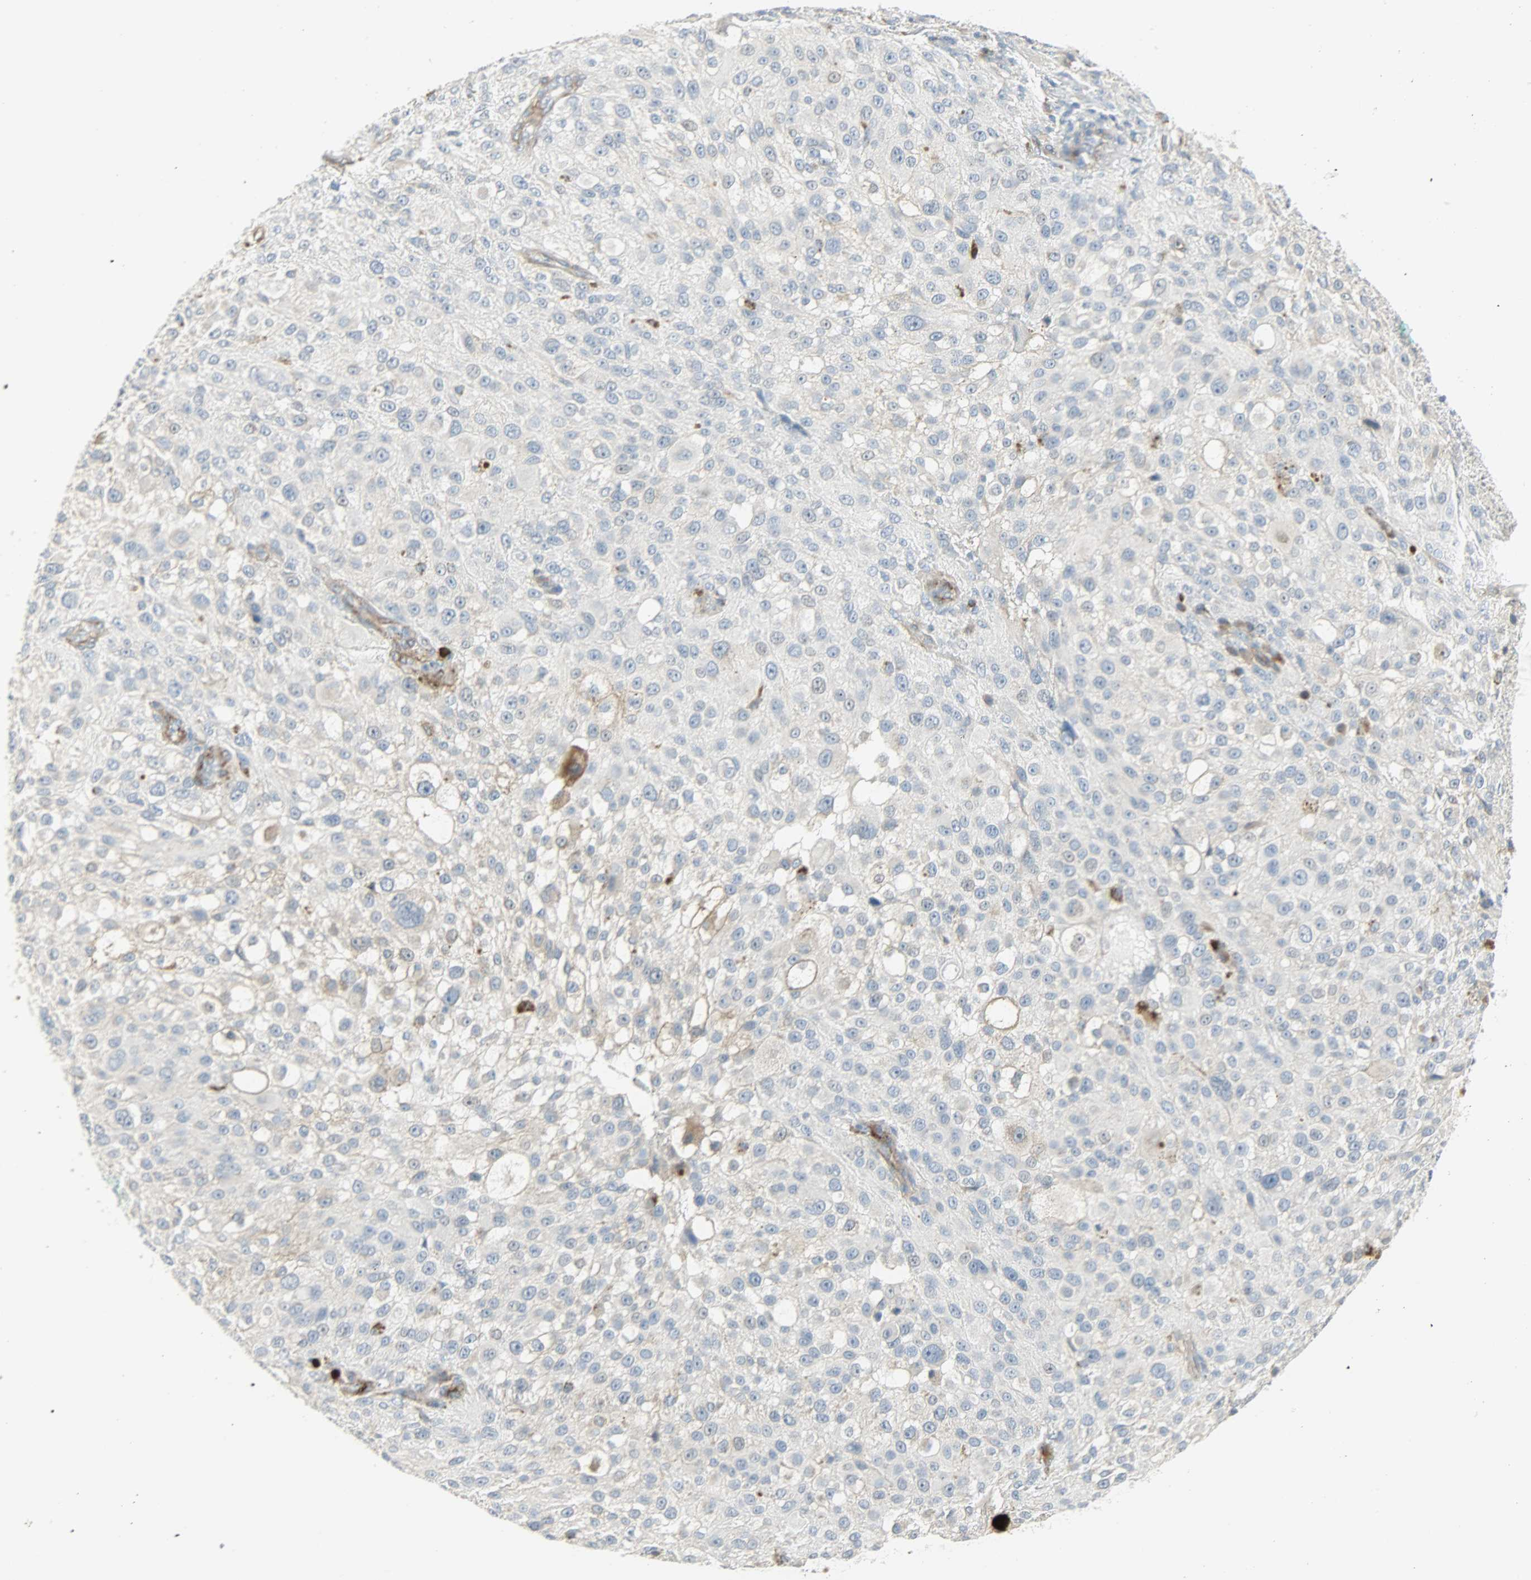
{"staining": {"intensity": "negative", "quantity": "none", "location": "none"}, "tissue": "melanoma", "cell_type": "Tumor cells", "image_type": "cancer", "snomed": [{"axis": "morphology", "description": "Necrosis, NOS"}, {"axis": "morphology", "description": "Malignant melanoma, NOS"}, {"axis": "topography", "description": "Skin"}], "caption": "DAB (3,3'-diaminobenzidine) immunohistochemical staining of human melanoma demonstrates no significant staining in tumor cells.", "gene": "ENPEP", "patient": {"sex": "female", "age": 87}}